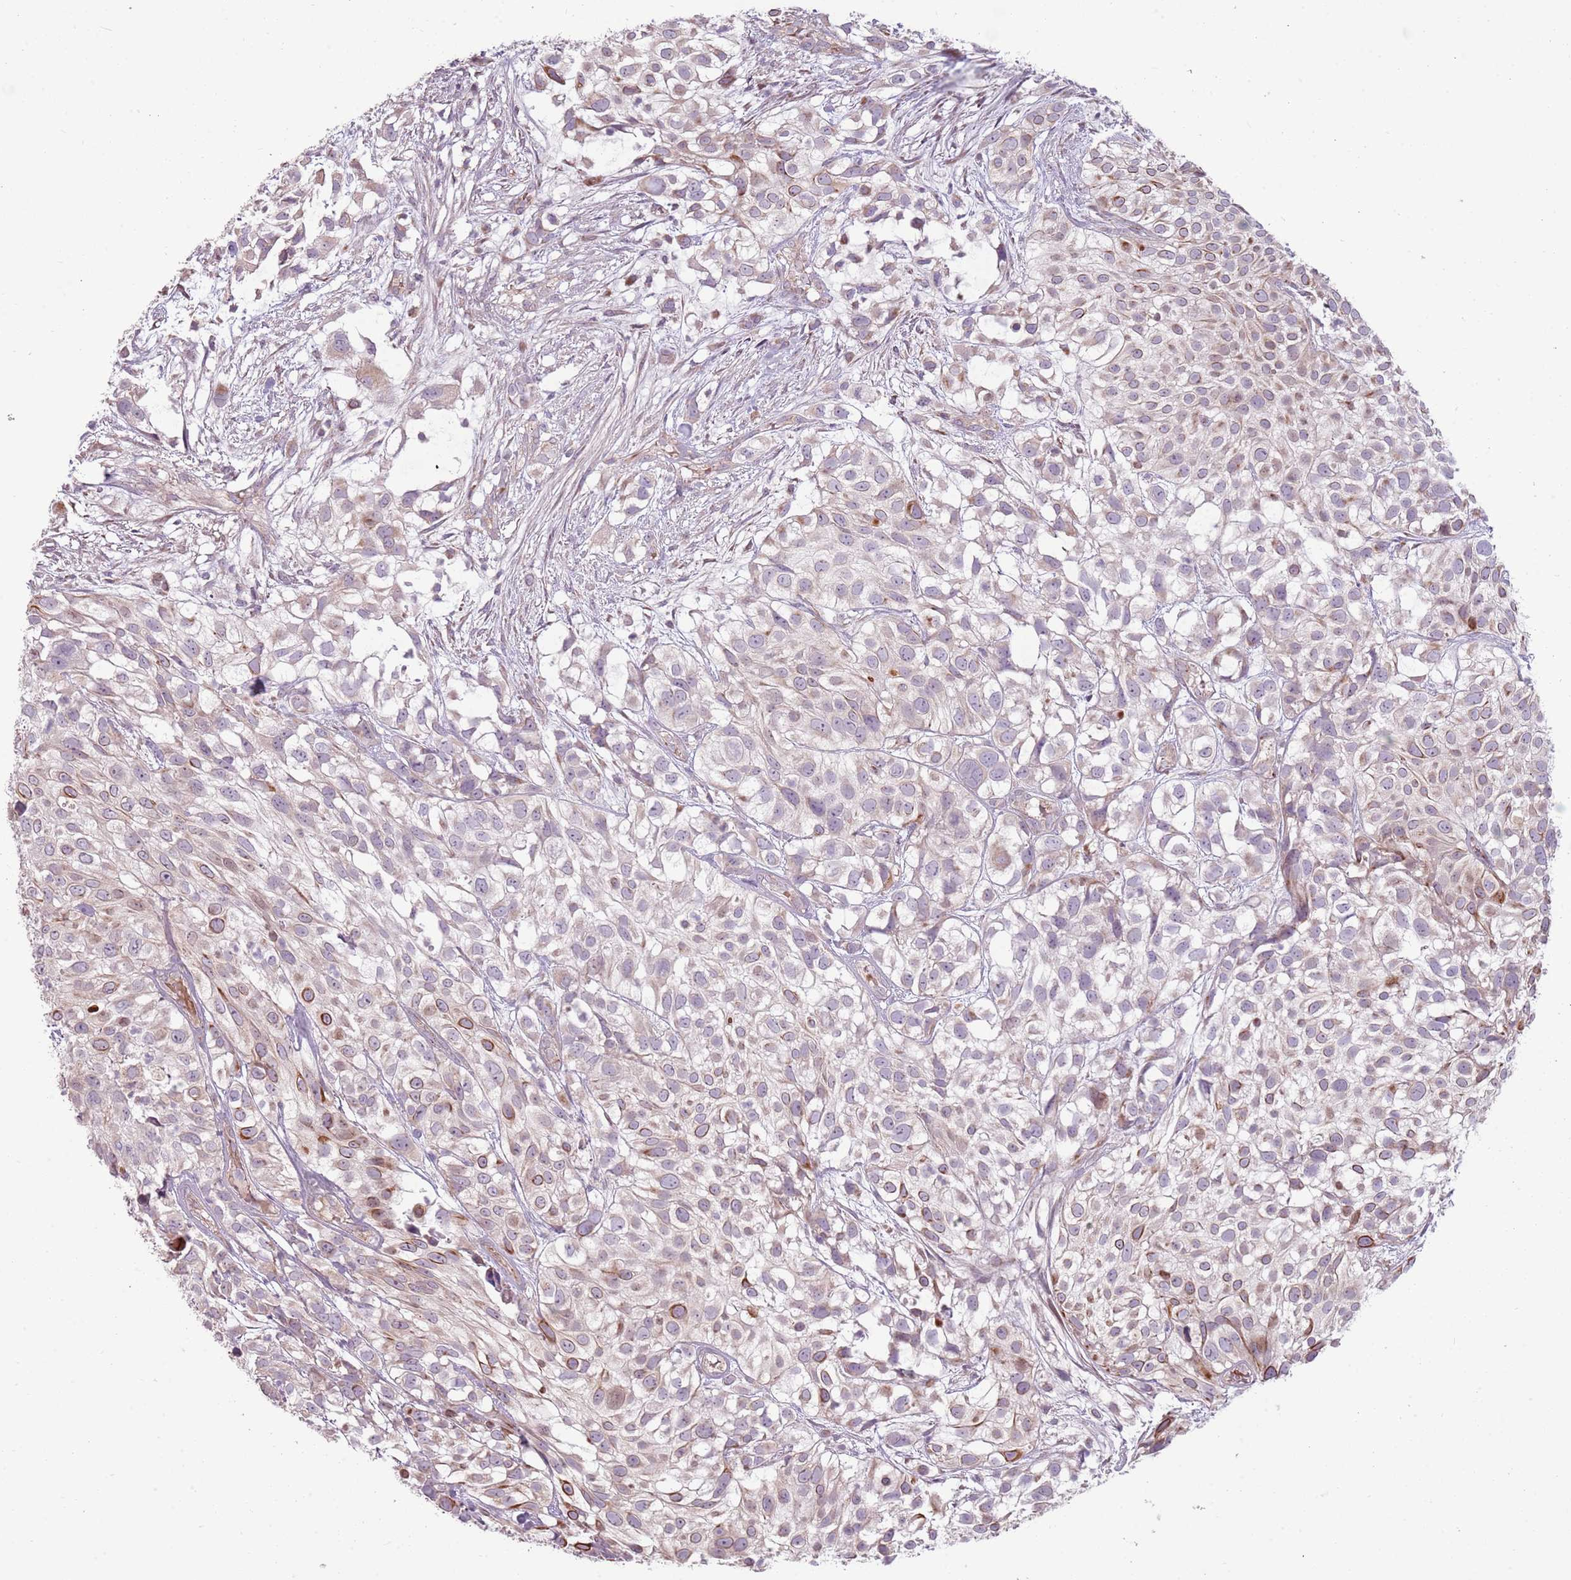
{"staining": {"intensity": "moderate", "quantity": "<25%", "location": "cytoplasmic/membranous"}, "tissue": "urothelial cancer", "cell_type": "Tumor cells", "image_type": "cancer", "snomed": [{"axis": "morphology", "description": "Urothelial carcinoma, High grade"}, {"axis": "topography", "description": "Urinary bladder"}], "caption": "A brown stain shows moderate cytoplasmic/membranous positivity of a protein in human urothelial carcinoma (high-grade) tumor cells.", "gene": "ZNF530", "patient": {"sex": "male", "age": 56}}